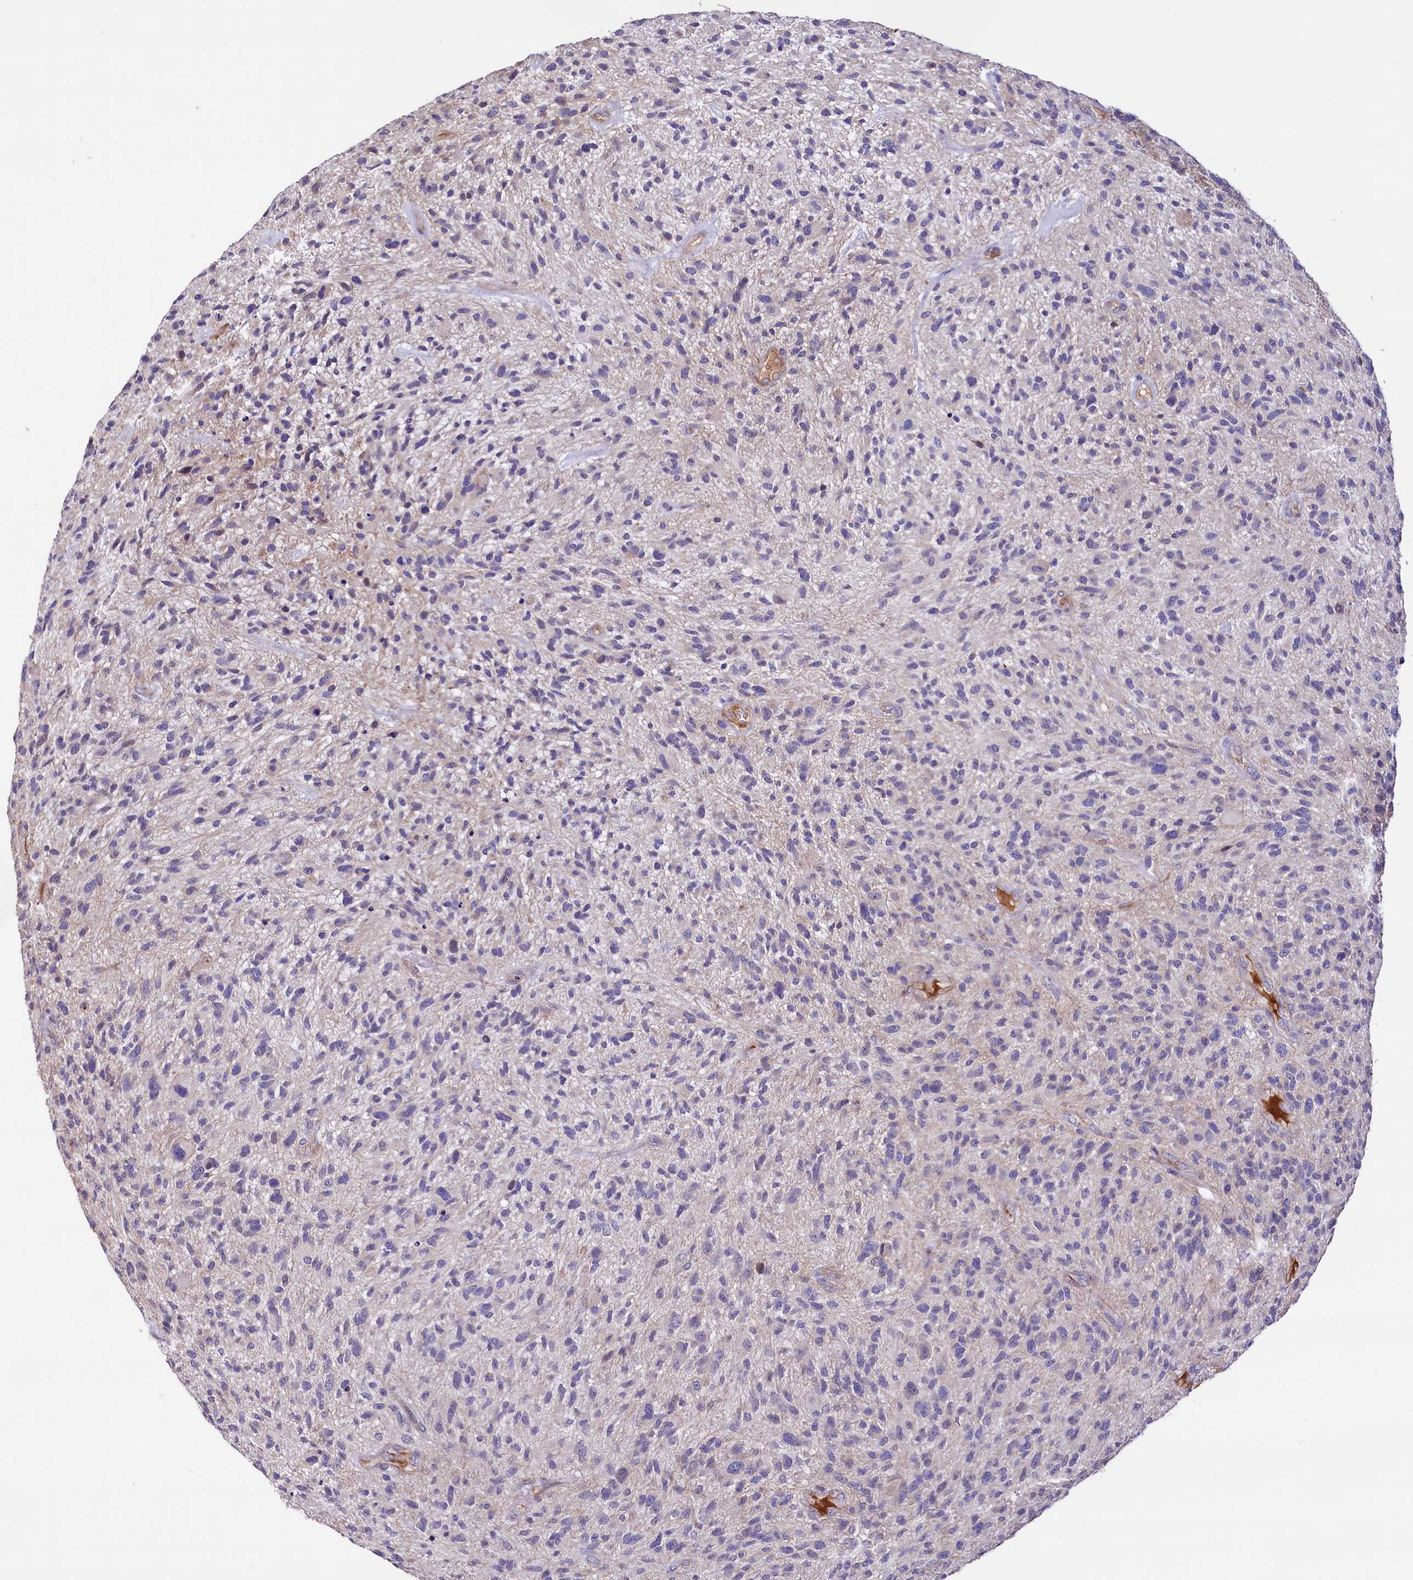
{"staining": {"intensity": "negative", "quantity": "none", "location": "none"}, "tissue": "glioma", "cell_type": "Tumor cells", "image_type": "cancer", "snomed": [{"axis": "morphology", "description": "Glioma, malignant, High grade"}, {"axis": "topography", "description": "Brain"}], "caption": "Histopathology image shows no significant protein expression in tumor cells of high-grade glioma (malignant).", "gene": "RPUSD3", "patient": {"sex": "male", "age": 47}}